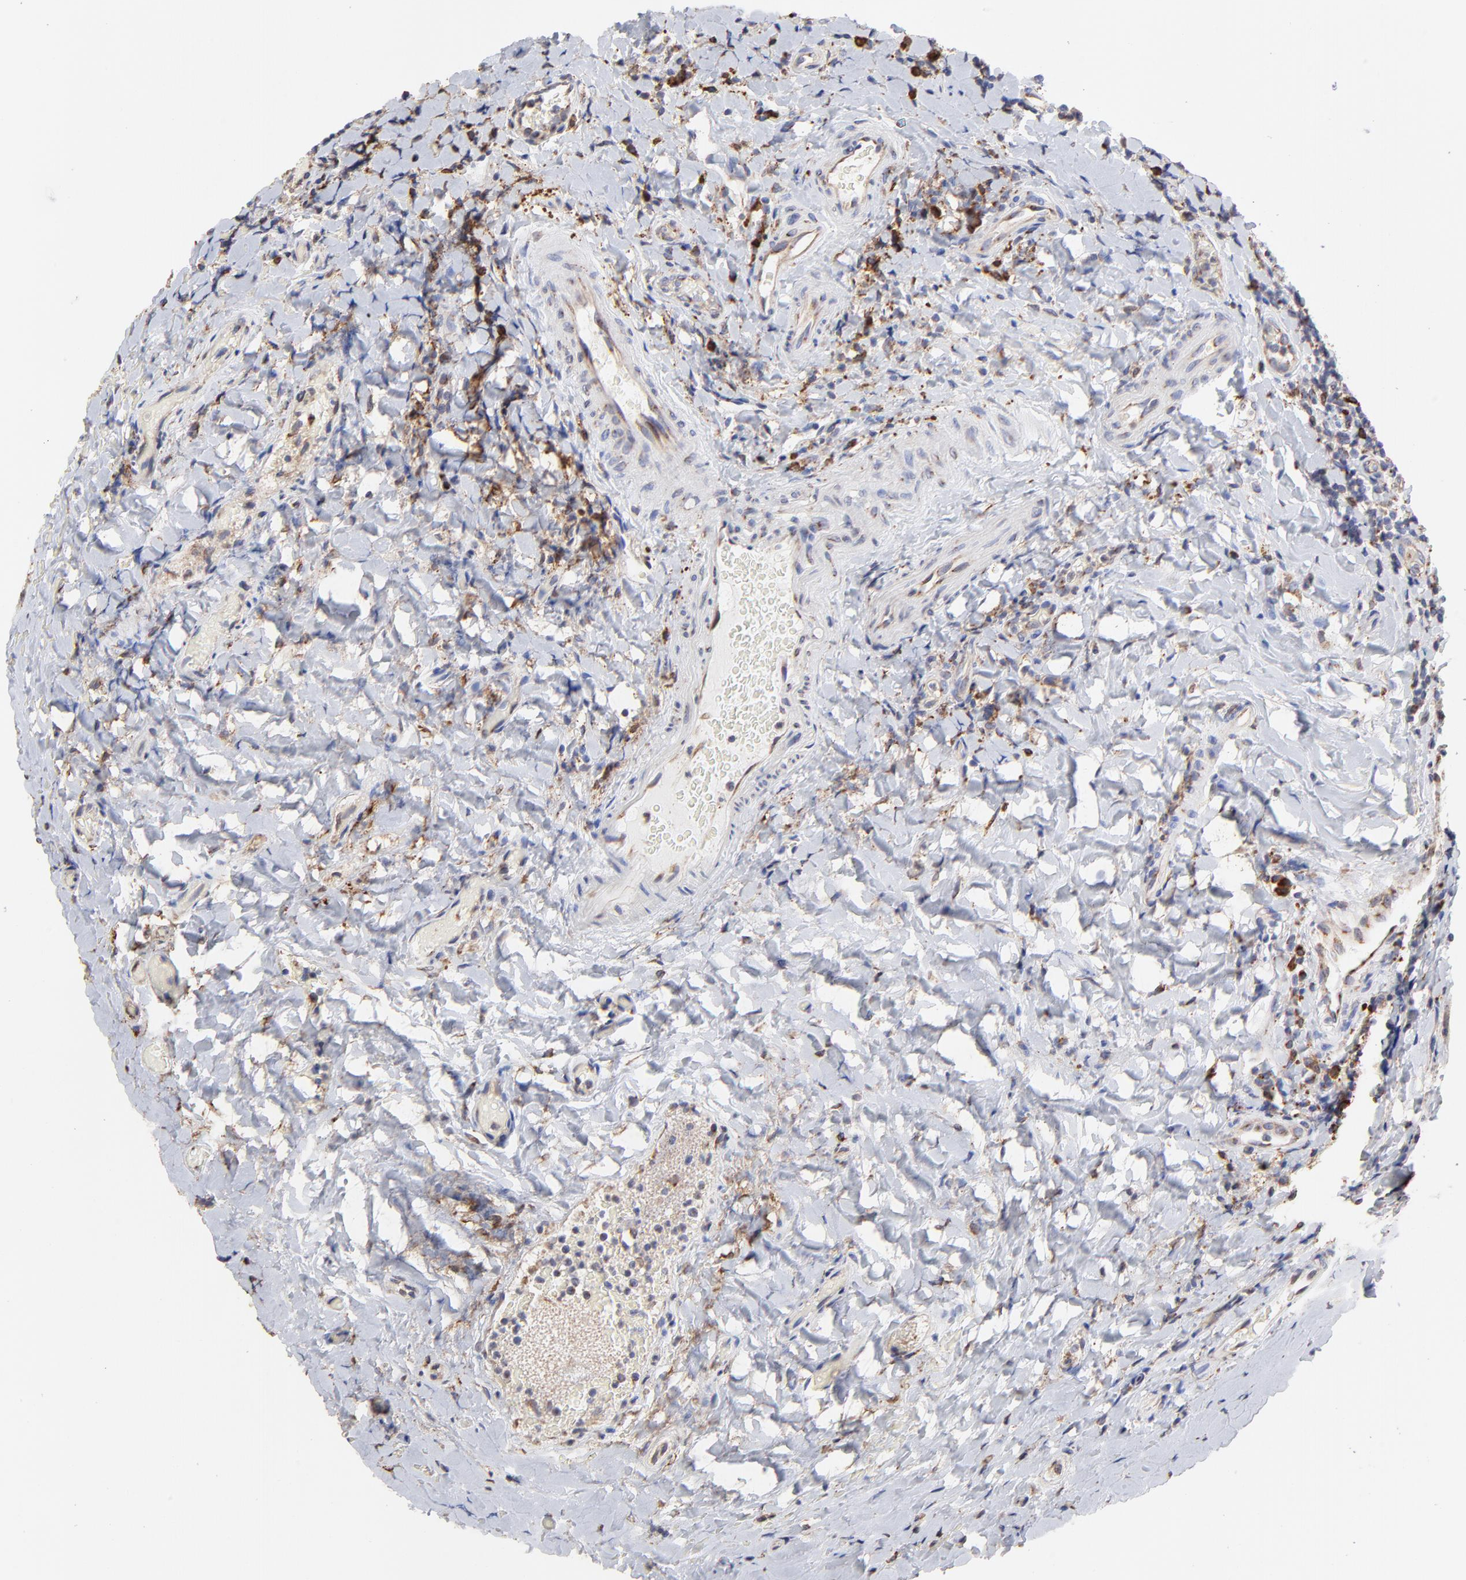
{"staining": {"intensity": "strong", "quantity": "<25%", "location": "cytoplasmic/membranous"}, "tissue": "tonsil", "cell_type": "Germinal center cells", "image_type": "normal", "snomed": [{"axis": "morphology", "description": "Normal tissue, NOS"}, {"axis": "topography", "description": "Tonsil"}], "caption": "High-power microscopy captured an immunohistochemistry (IHC) histopathology image of unremarkable tonsil, revealing strong cytoplasmic/membranous staining in approximately <25% of germinal center cells.", "gene": "LMAN1", "patient": {"sex": "male", "age": 17}}